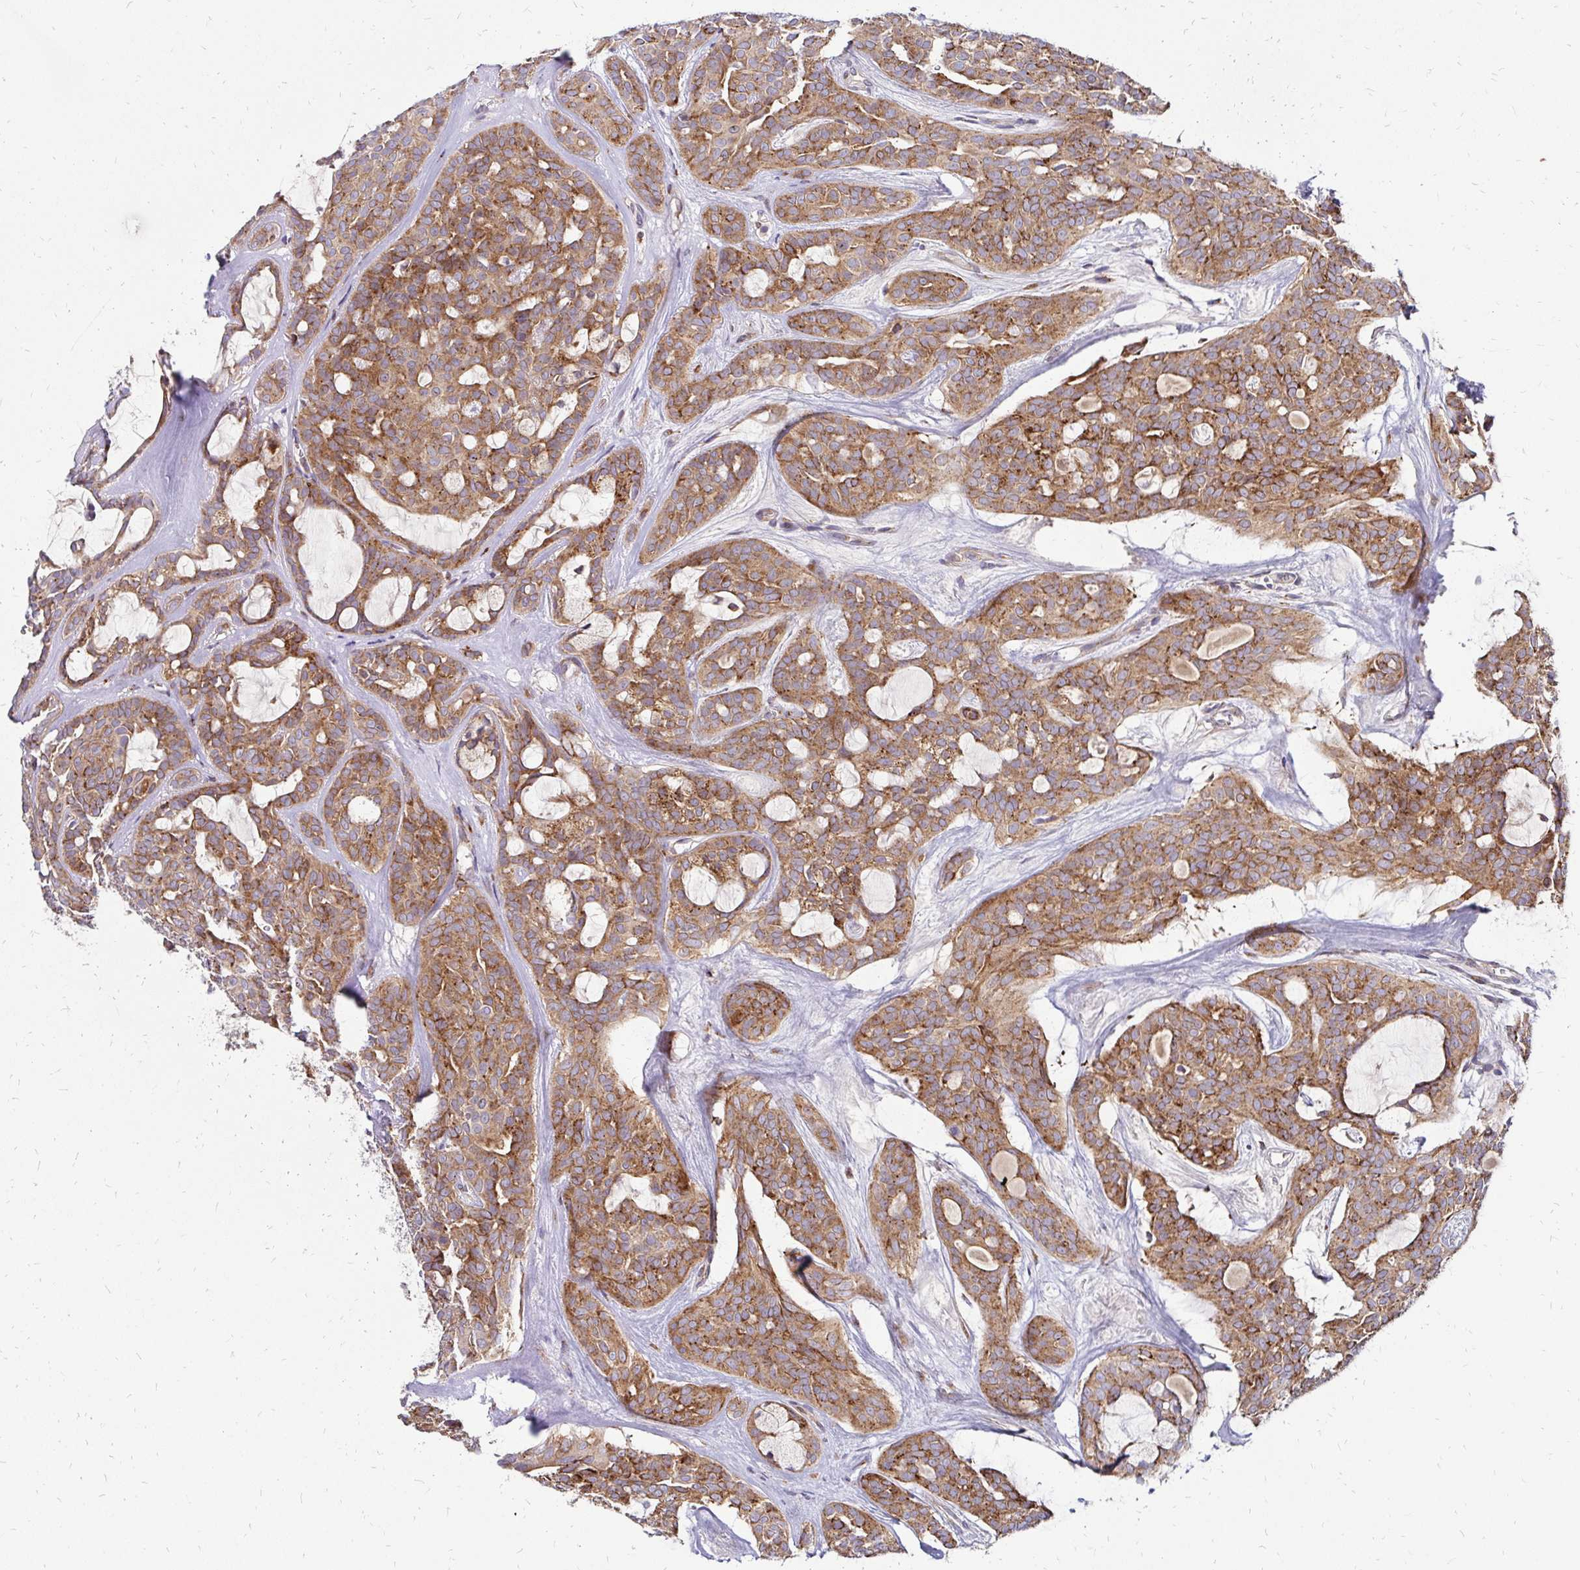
{"staining": {"intensity": "moderate", "quantity": ">75%", "location": "cytoplasmic/membranous"}, "tissue": "head and neck cancer", "cell_type": "Tumor cells", "image_type": "cancer", "snomed": [{"axis": "morphology", "description": "Adenocarcinoma, NOS"}, {"axis": "topography", "description": "Head-Neck"}], "caption": "Protein staining of head and neck cancer (adenocarcinoma) tissue exhibits moderate cytoplasmic/membranous staining in approximately >75% of tumor cells. (Stains: DAB (3,3'-diaminobenzidine) in brown, nuclei in blue, Microscopy: brightfield microscopy at high magnification).", "gene": "IDUA", "patient": {"sex": "male", "age": 66}}